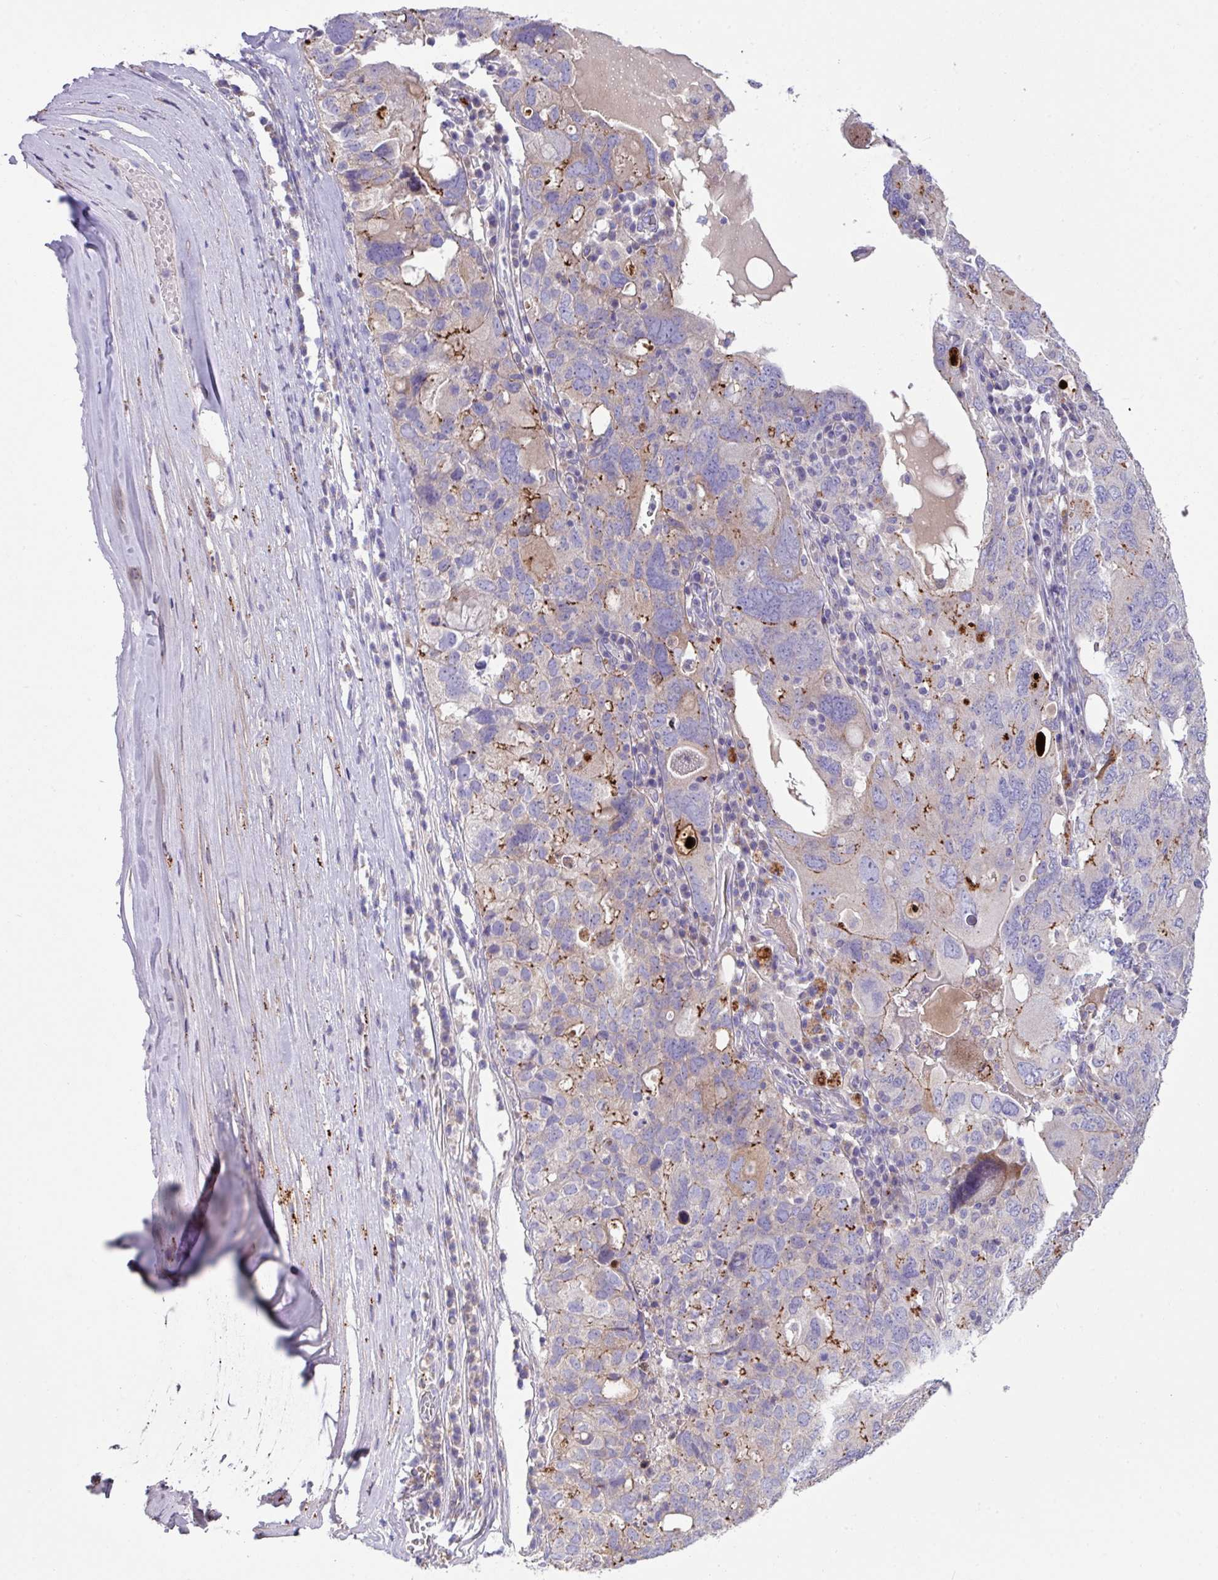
{"staining": {"intensity": "moderate", "quantity": "<25%", "location": "cytoplasmic/membranous"}, "tissue": "ovarian cancer", "cell_type": "Tumor cells", "image_type": "cancer", "snomed": [{"axis": "morphology", "description": "Carcinoma, endometroid"}, {"axis": "topography", "description": "Ovary"}], "caption": "Moderate cytoplasmic/membranous staining is appreciated in approximately <25% of tumor cells in endometroid carcinoma (ovarian). The staining was performed using DAB, with brown indicating positive protein expression. Nuclei are stained blue with hematoxylin.", "gene": "IQCJ", "patient": {"sex": "female", "age": 62}}